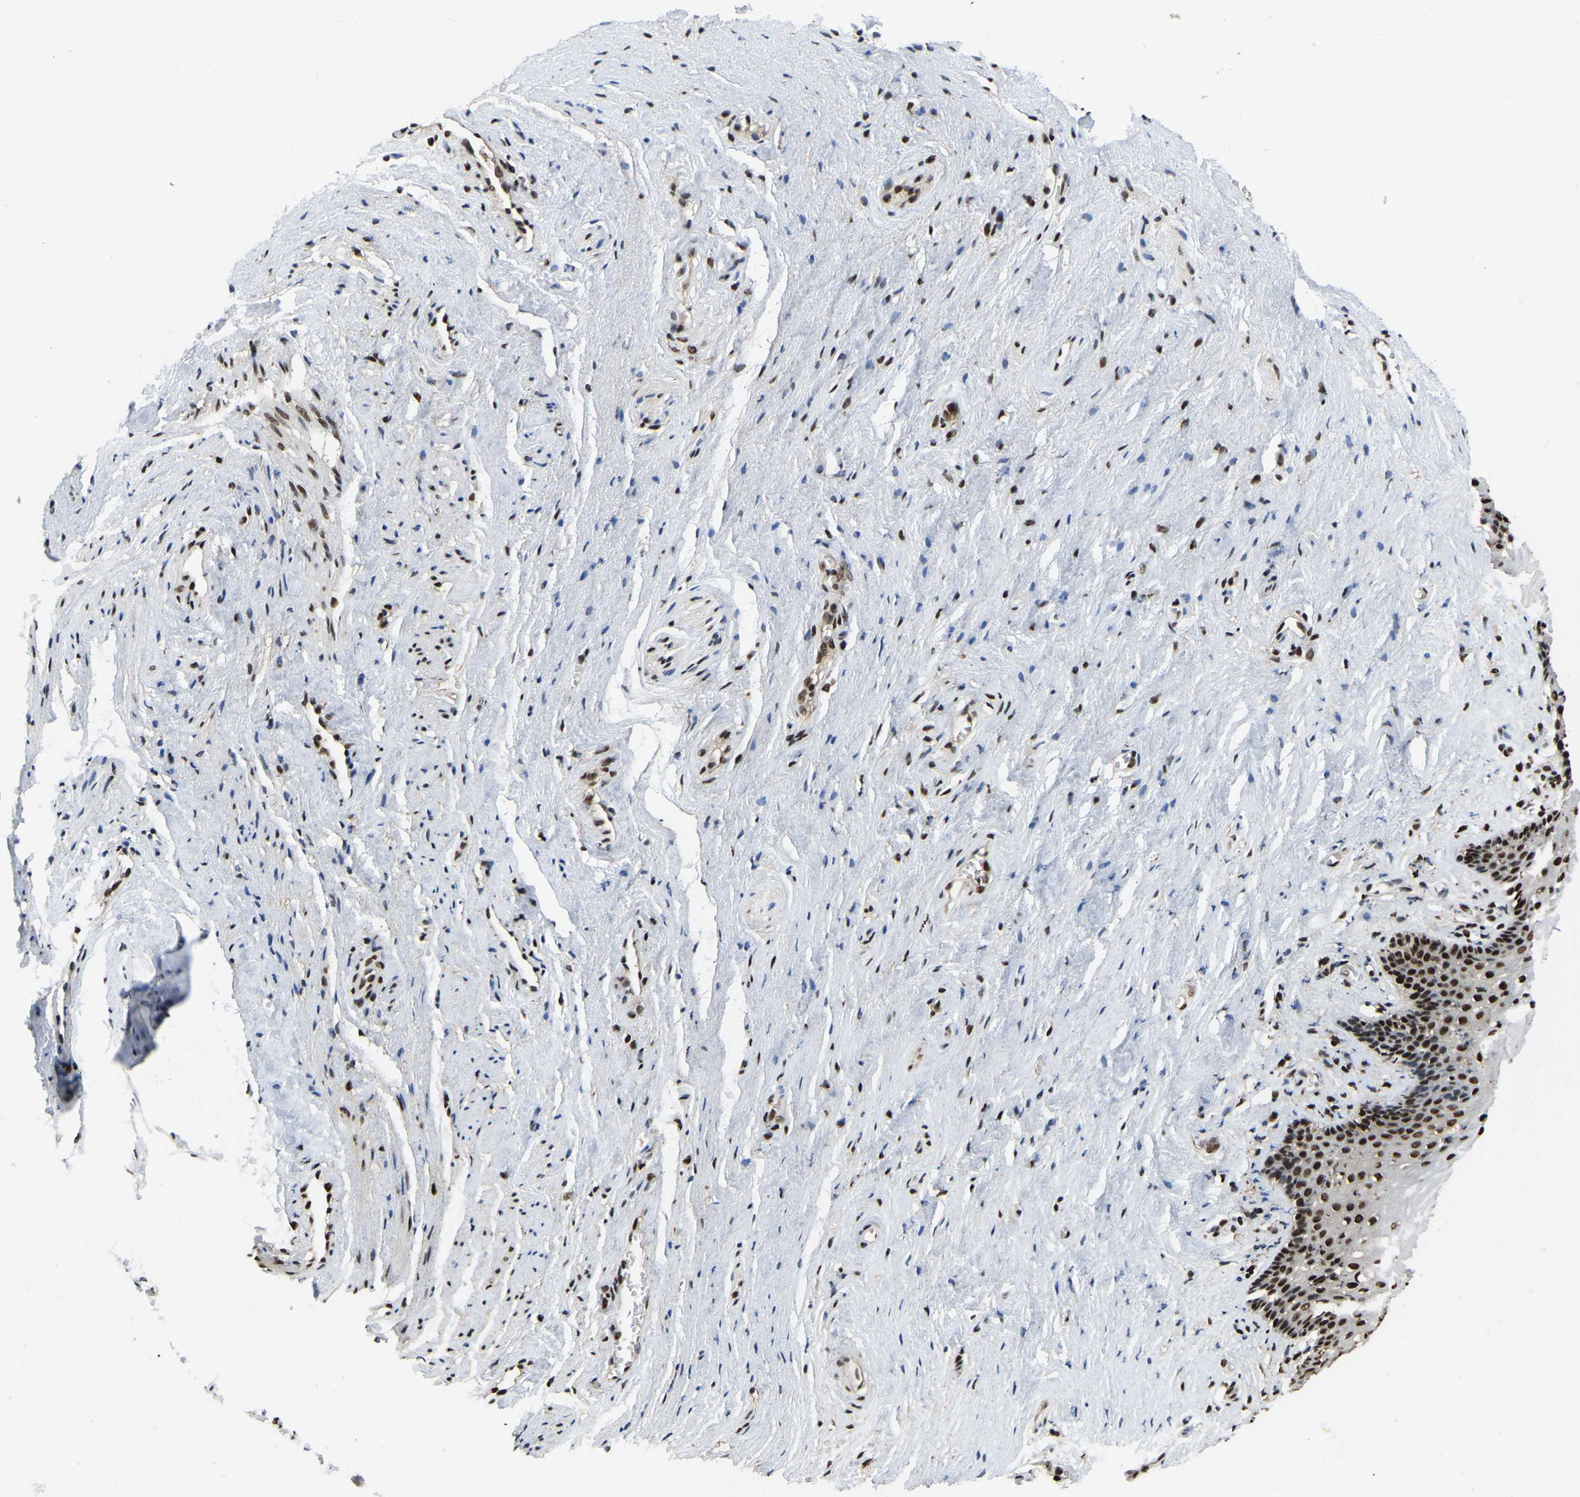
{"staining": {"intensity": "strong", "quantity": ">75%", "location": "nuclear"}, "tissue": "vagina", "cell_type": "Squamous epithelial cells", "image_type": "normal", "snomed": [{"axis": "morphology", "description": "Normal tissue, NOS"}, {"axis": "topography", "description": "Vagina"}], "caption": "A histopathology image of human vagina stained for a protein shows strong nuclear brown staining in squamous epithelial cells.", "gene": "TBL1XR1", "patient": {"sex": "female", "age": 44}}